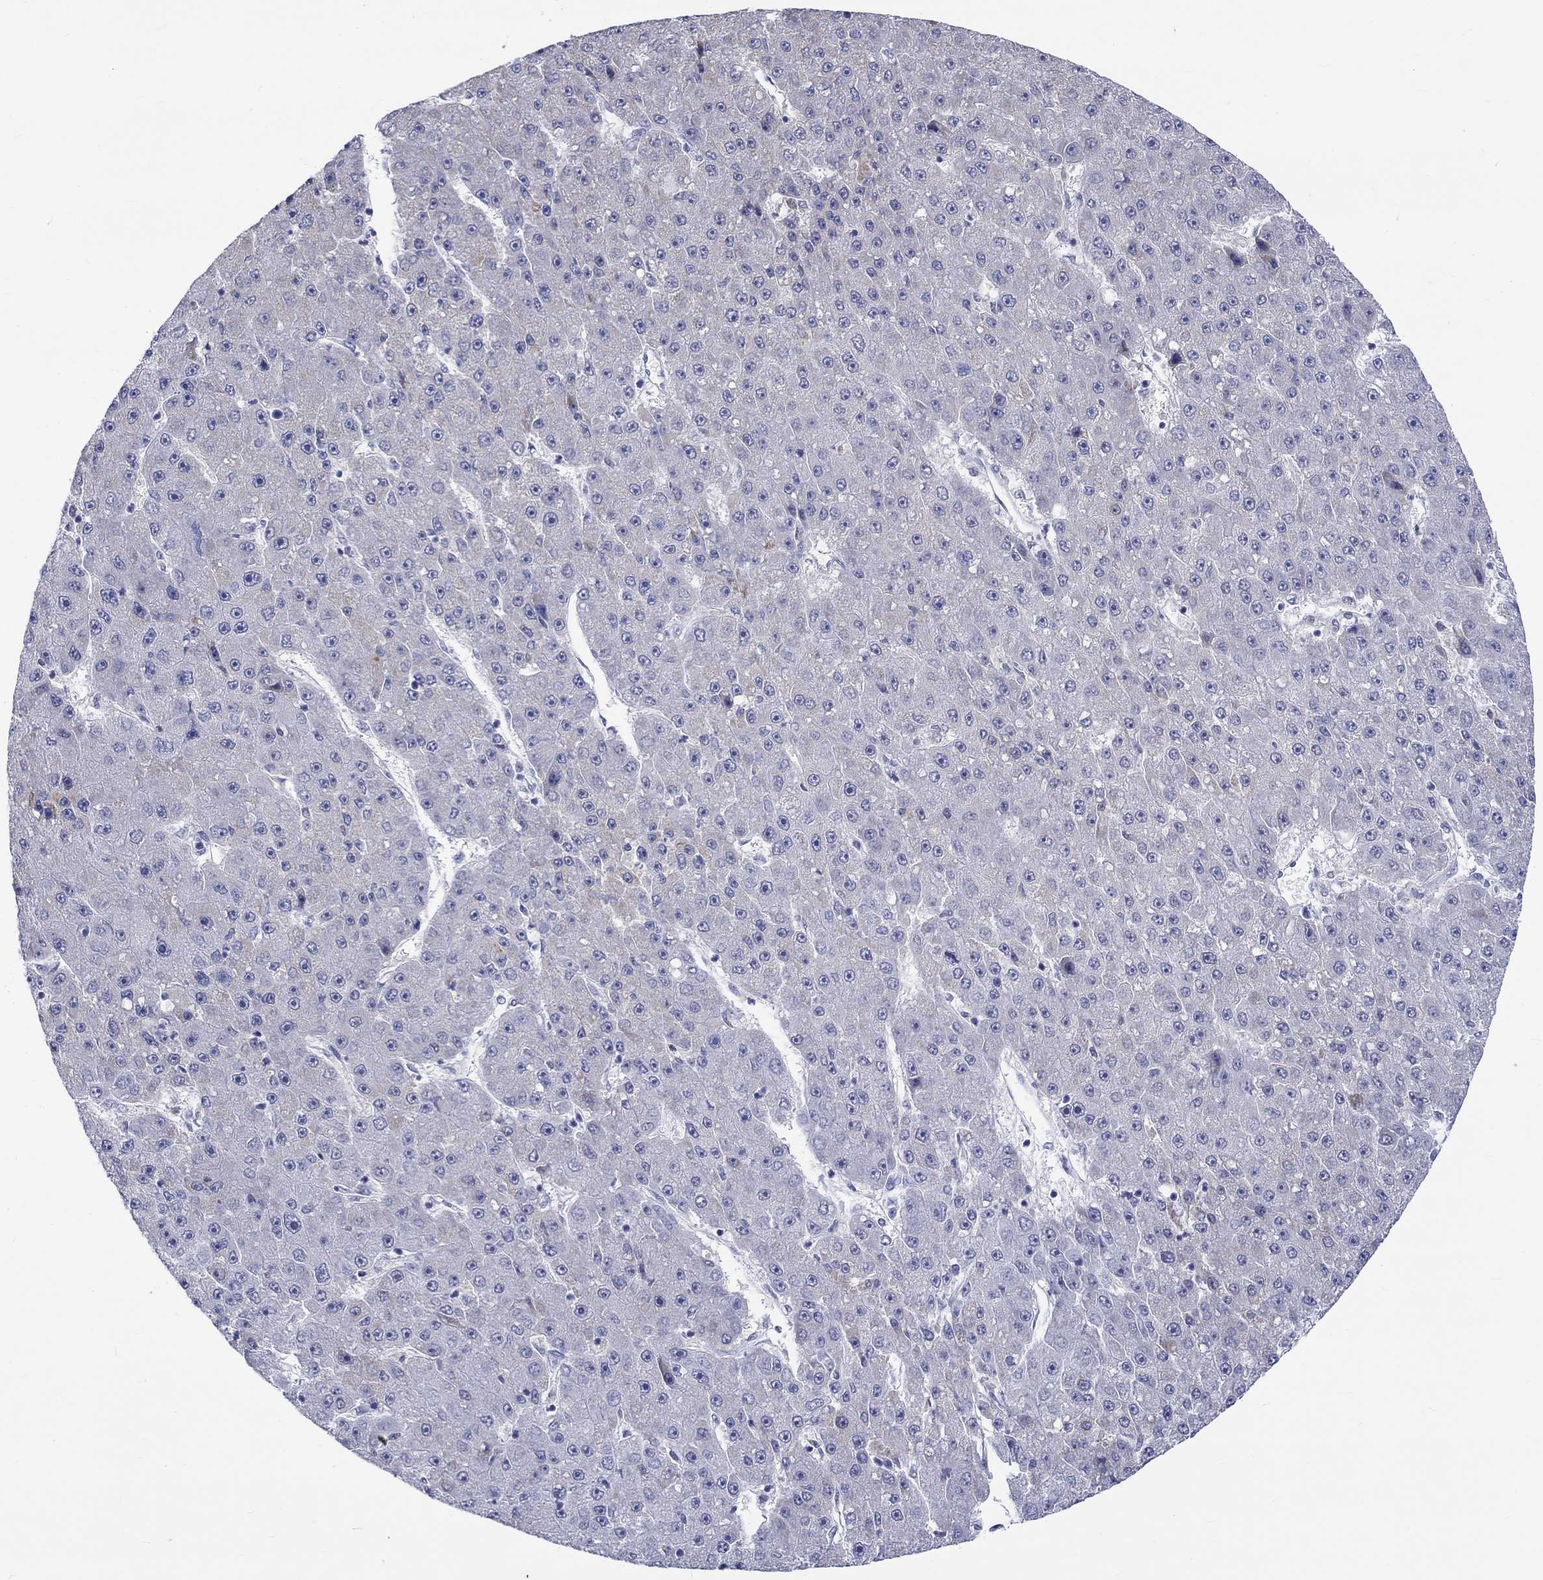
{"staining": {"intensity": "negative", "quantity": "none", "location": "none"}, "tissue": "liver cancer", "cell_type": "Tumor cells", "image_type": "cancer", "snomed": [{"axis": "morphology", "description": "Carcinoma, Hepatocellular, NOS"}, {"axis": "topography", "description": "Liver"}], "caption": "Tumor cells show no significant protein positivity in liver cancer.", "gene": "ST6GALNAC1", "patient": {"sex": "male", "age": 67}}